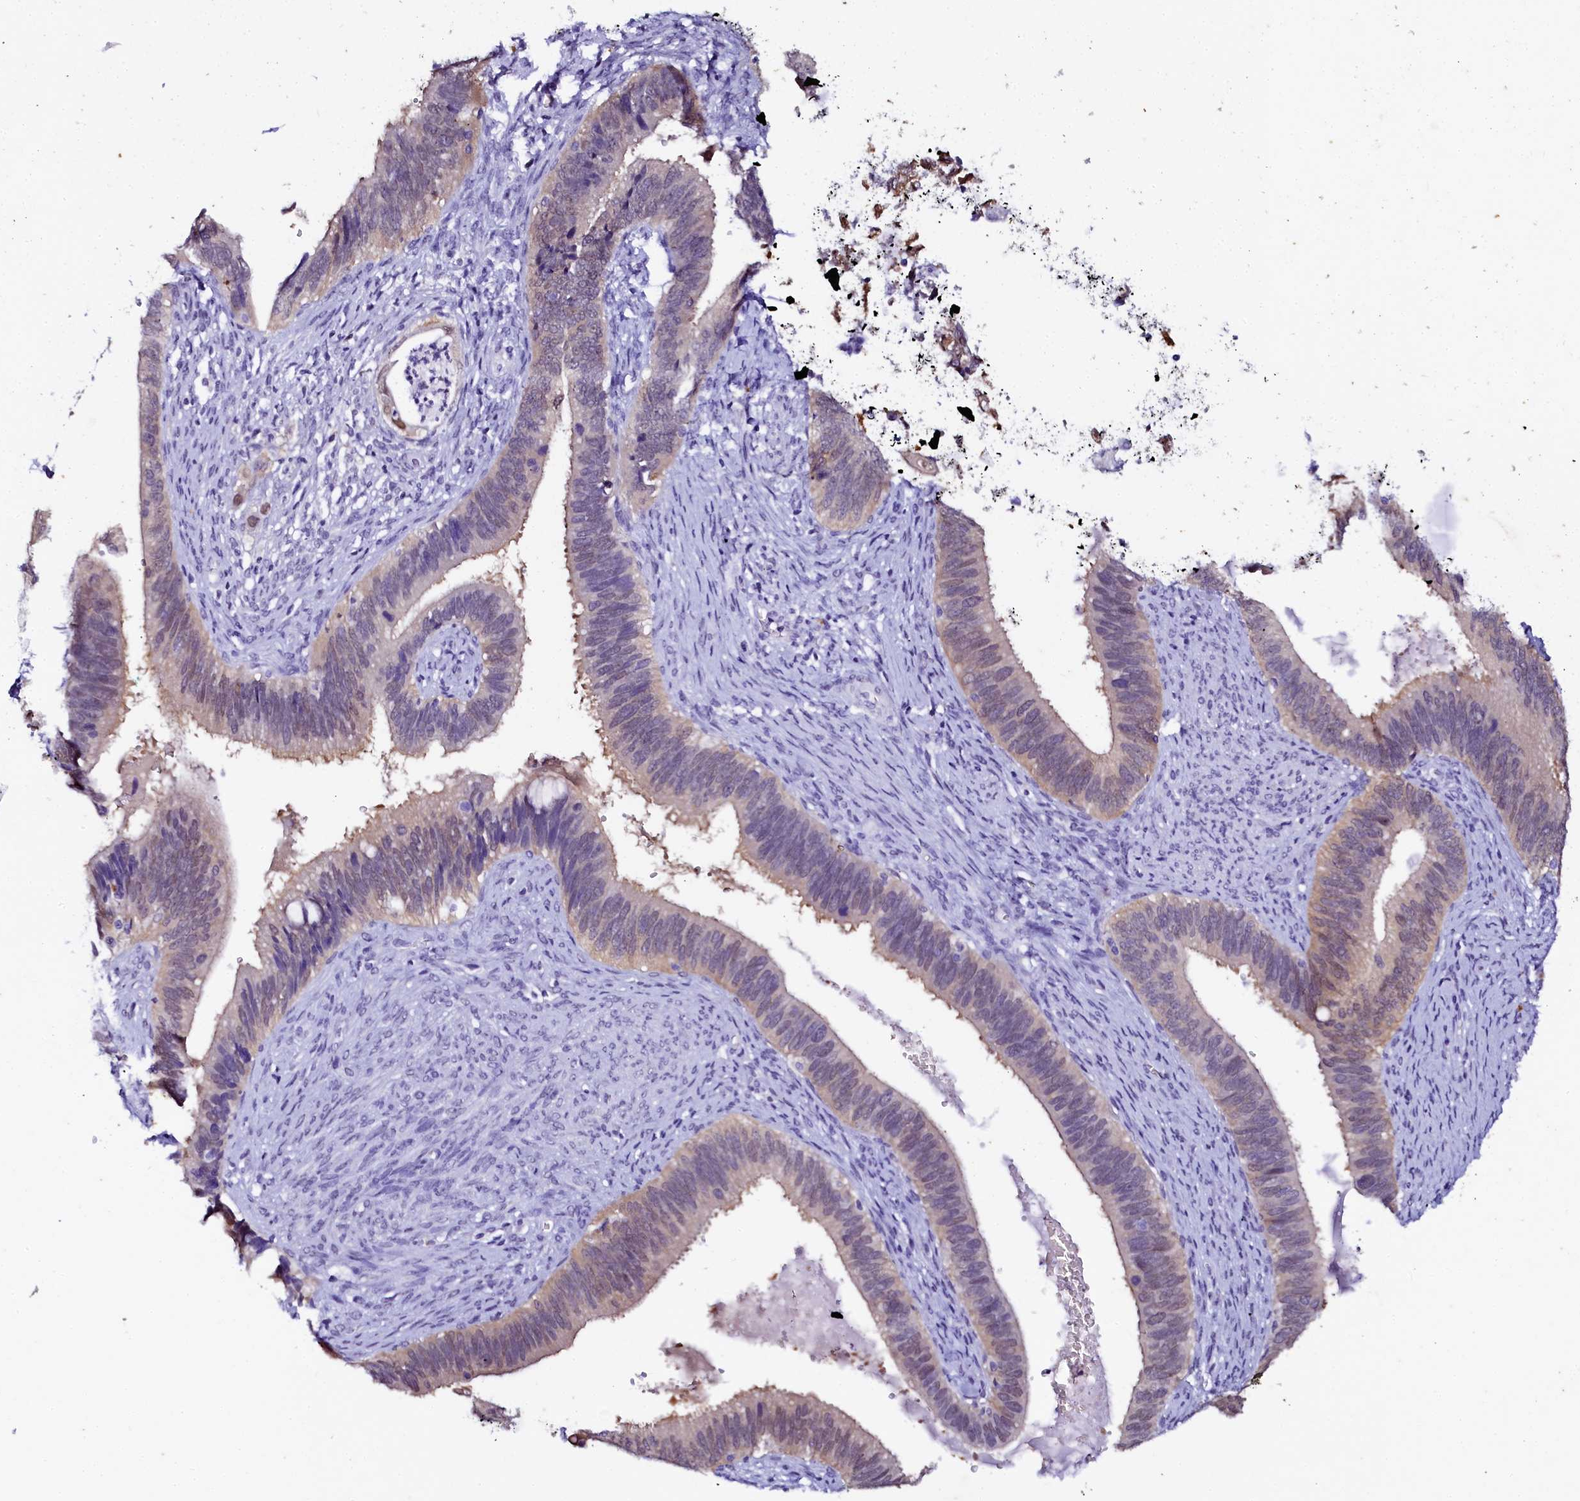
{"staining": {"intensity": "weak", "quantity": "25%-75%", "location": "cytoplasmic/membranous,nuclear"}, "tissue": "cervical cancer", "cell_type": "Tumor cells", "image_type": "cancer", "snomed": [{"axis": "morphology", "description": "Adenocarcinoma, NOS"}, {"axis": "topography", "description": "Cervix"}], "caption": "Brown immunohistochemical staining in human cervical cancer (adenocarcinoma) exhibits weak cytoplasmic/membranous and nuclear staining in approximately 25%-75% of tumor cells.", "gene": "SORD", "patient": {"sex": "female", "age": 42}}